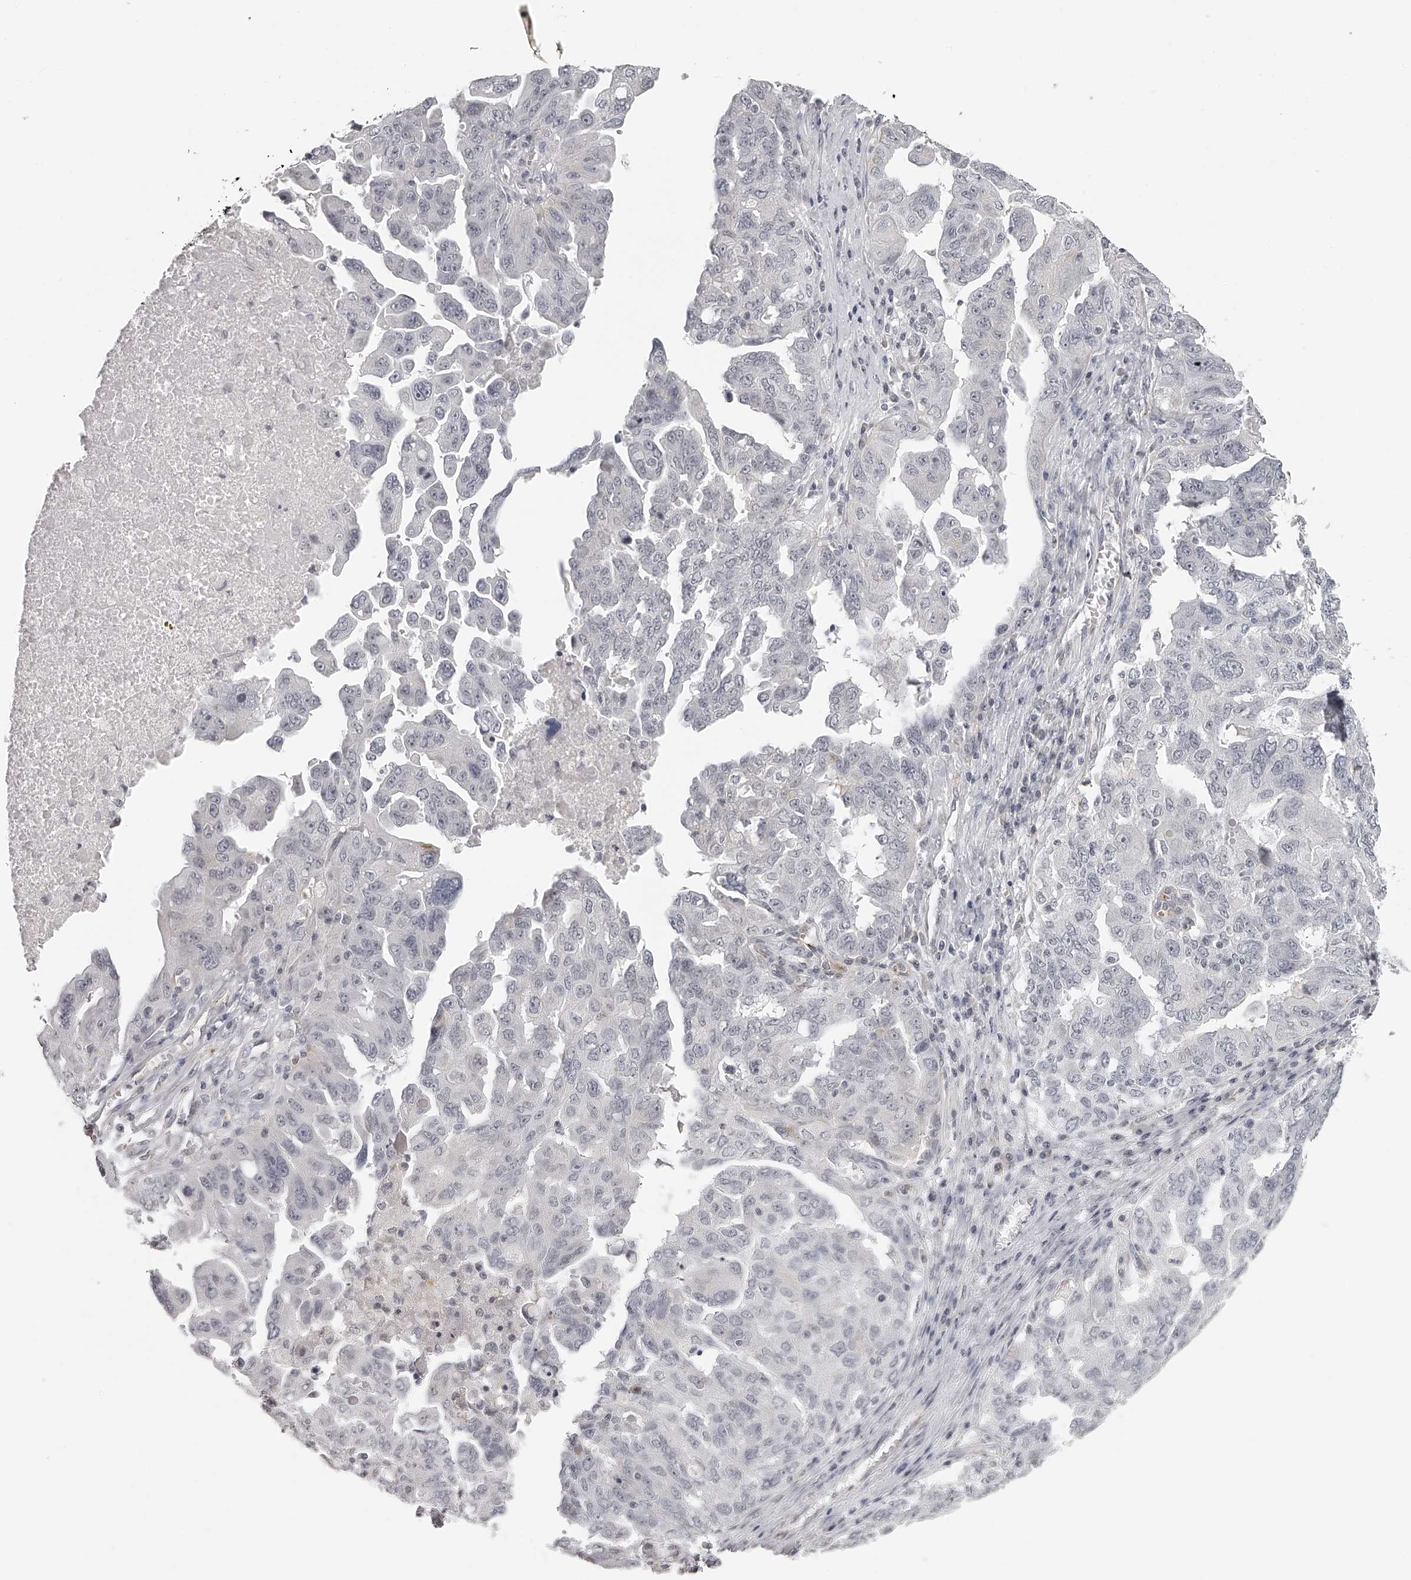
{"staining": {"intensity": "negative", "quantity": "none", "location": "none"}, "tissue": "ovarian cancer", "cell_type": "Tumor cells", "image_type": "cancer", "snomed": [{"axis": "morphology", "description": "Carcinoma, endometroid"}, {"axis": "topography", "description": "Ovary"}], "caption": "A micrograph of human ovarian cancer is negative for staining in tumor cells.", "gene": "RNF220", "patient": {"sex": "female", "age": 62}}